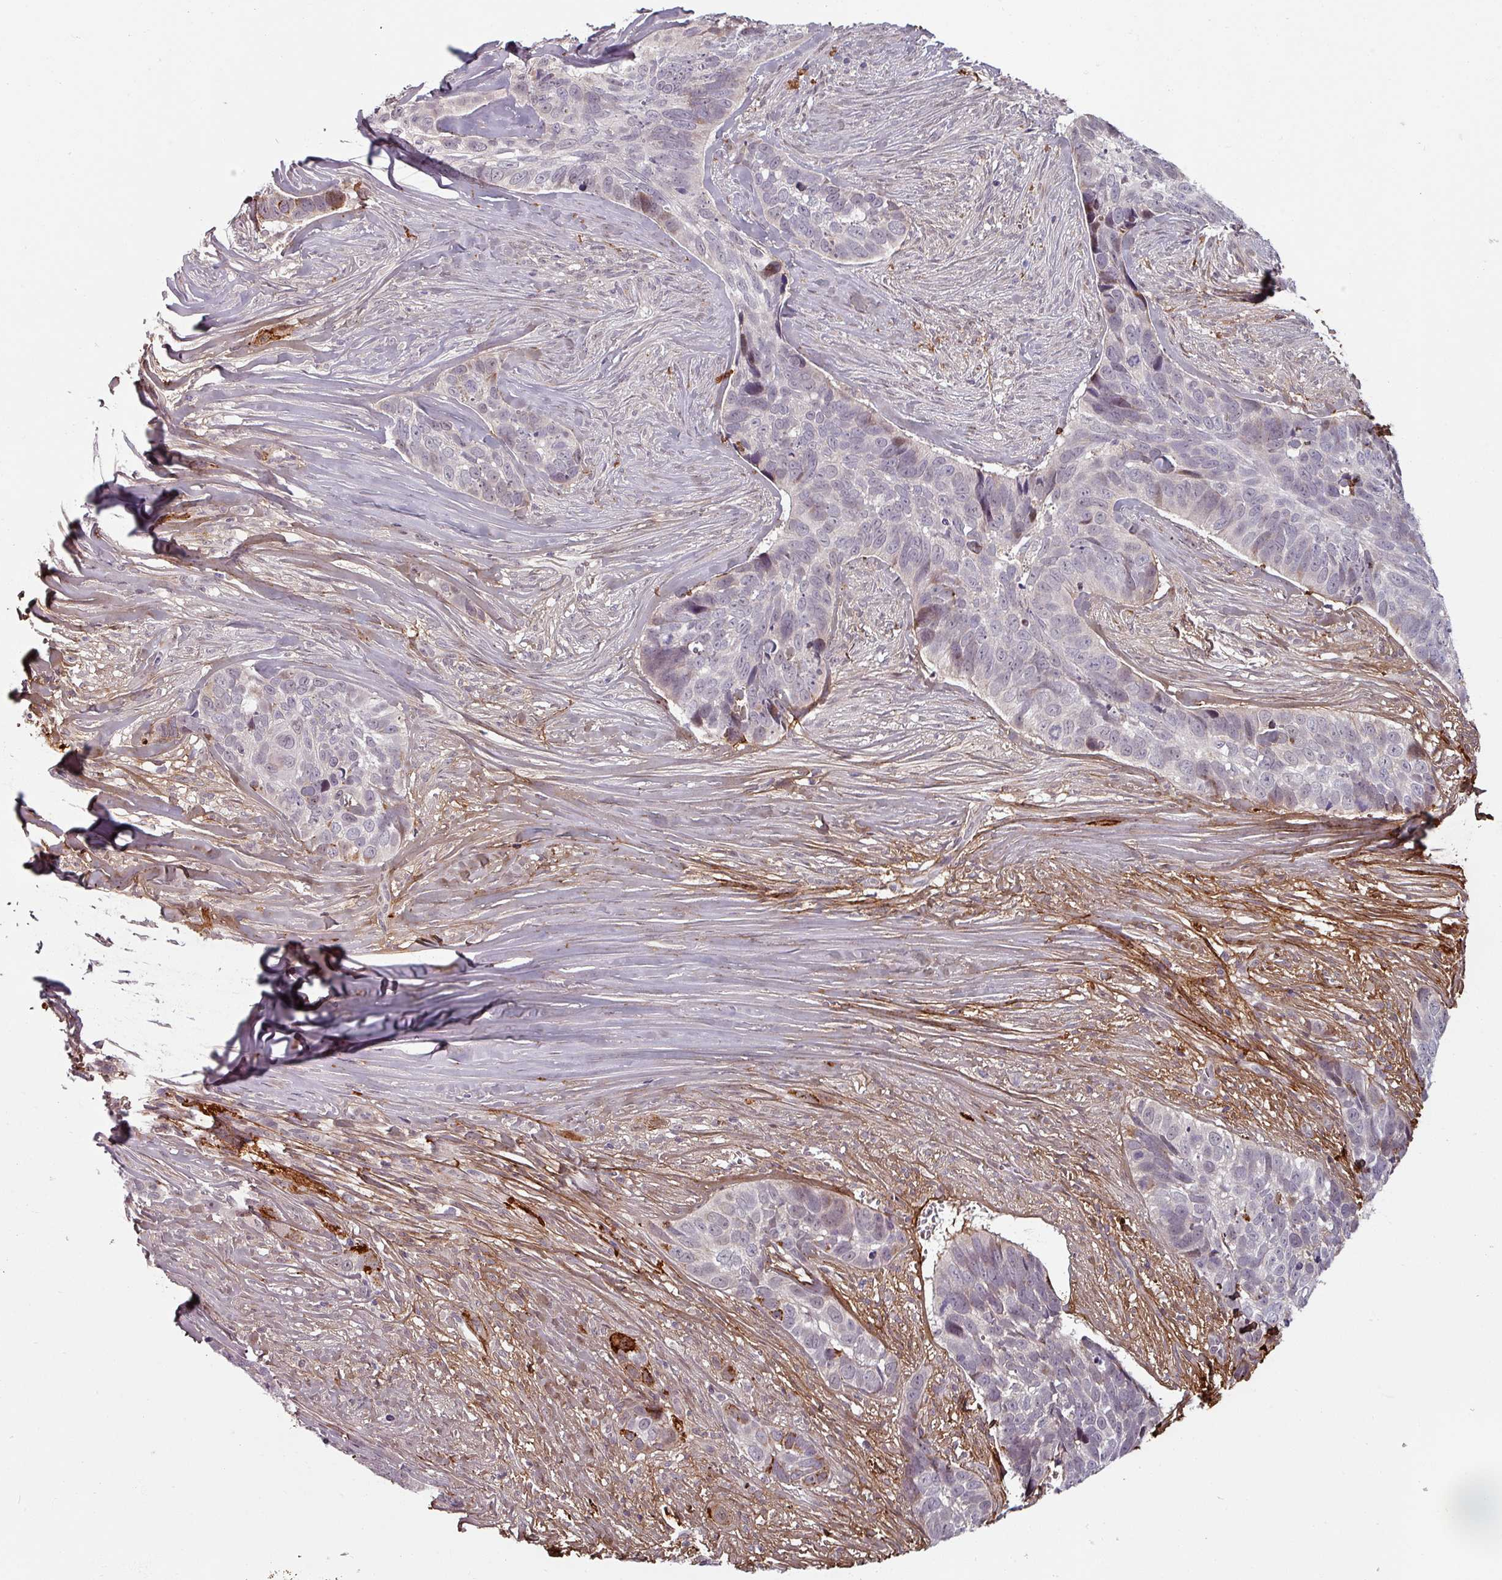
{"staining": {"intensity": "negative", "quantity": "none", "location": "none"}, "tissue": "skin cancer", "cell_type": "Tumor cells", "image_type": "cancer", "snomed": [{"axis": "morphology", "description": "Basal cell carcinoma"}, {"axis": "topography", "description": "Skin"}], "caption": "Tumor cells are negative for protein expression in human skin basal cell carcinoma.", "gene": "CYB5RL", "patient": {"sex": "female", "age": 82}}